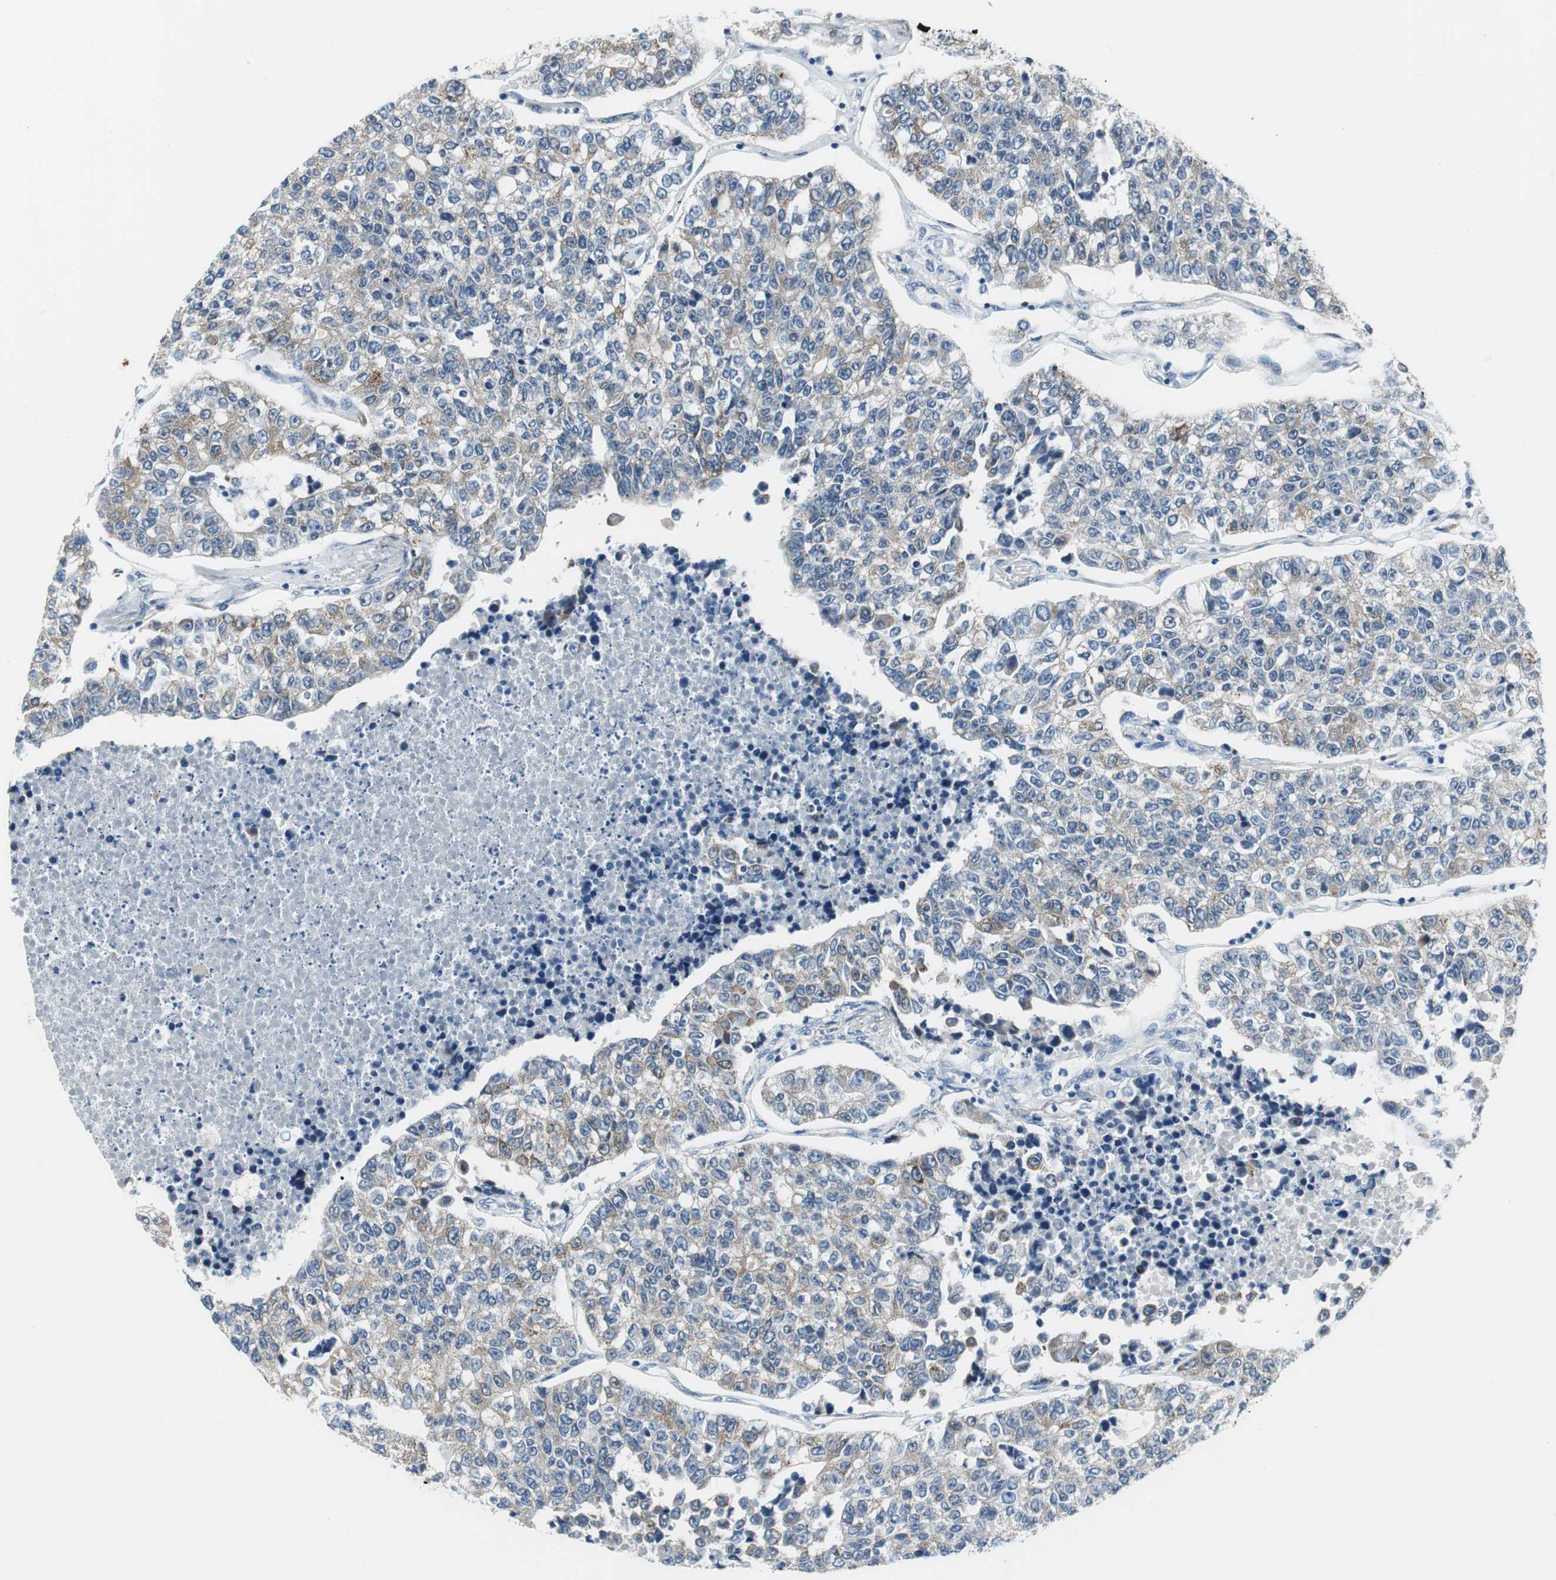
{"staining": {"intensity": "weak", "quantity": "<25%", "location": "cytoplasmic/membranous"}, "tissue": "lung cancer", "cell_type": "Tumor cells", "image_type": "cancer", "snomed": [{"axis": "morphology", "description": "Adenocarcinoma, NOS"}, {"axis": "topography", "description": "Lung"}], "caption": "Tumor cells show no significant expression in lung adenocarcinoma.", "gene": "PLAA", "patient": {"sex": "male", "age": 49}}